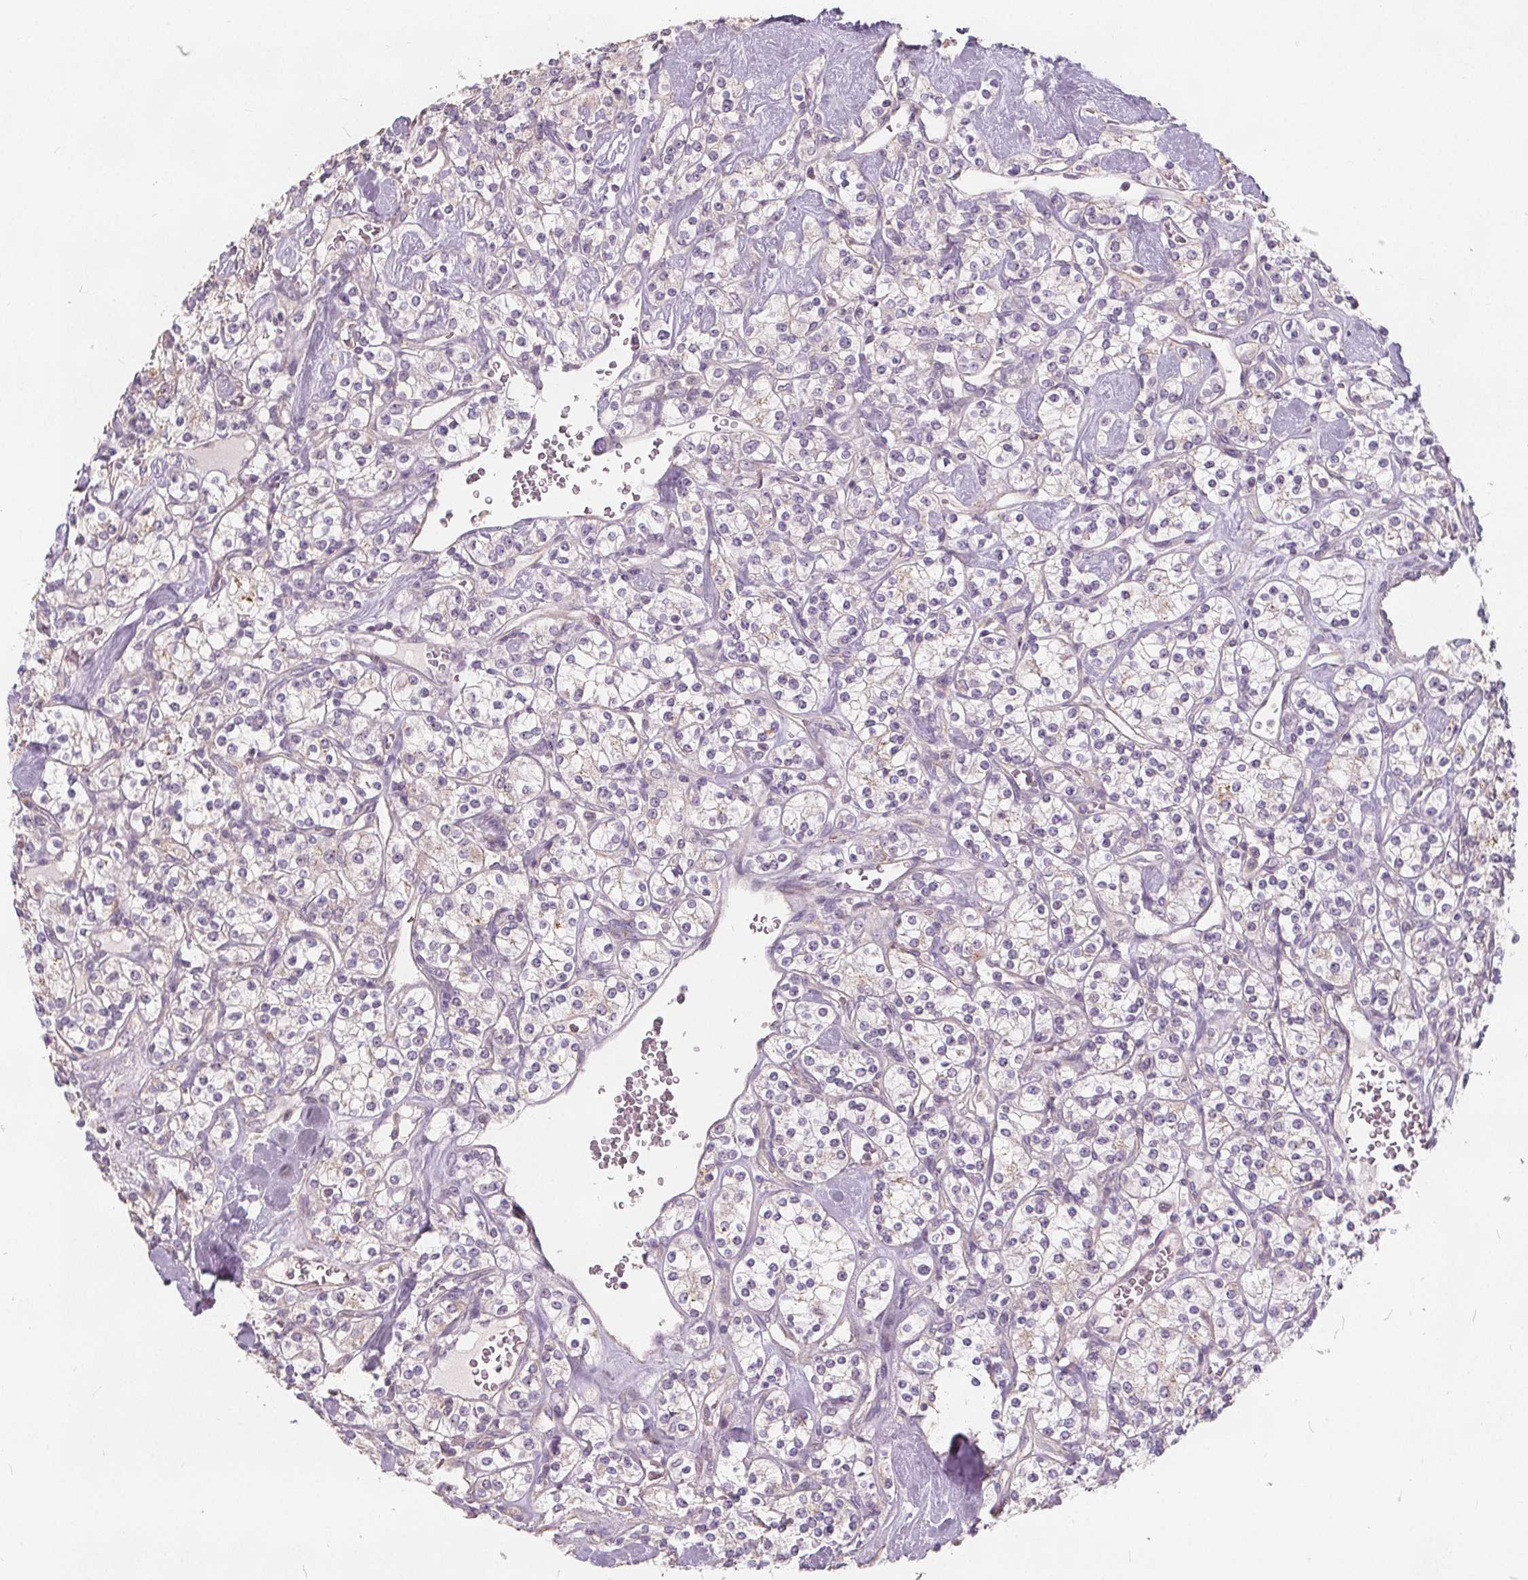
{"staining": {"intensity": "negative", "quantity": "none", "location": "none"}, "tissue": "renal cancer", "cell_type": "Tumor cells", "image_type": "cancer", "snomed": [{"axis": "morphology", "description": "Adenocarcinoma, NOS"}, {"axis": "topography", "description": "Kidney"}], "caption": "Image shows no protein positivity in tumor cells of adenocarcinoma (renal) tissue.", "gene": "DRC3", "patient": {"sex": "male", "age": 77}}